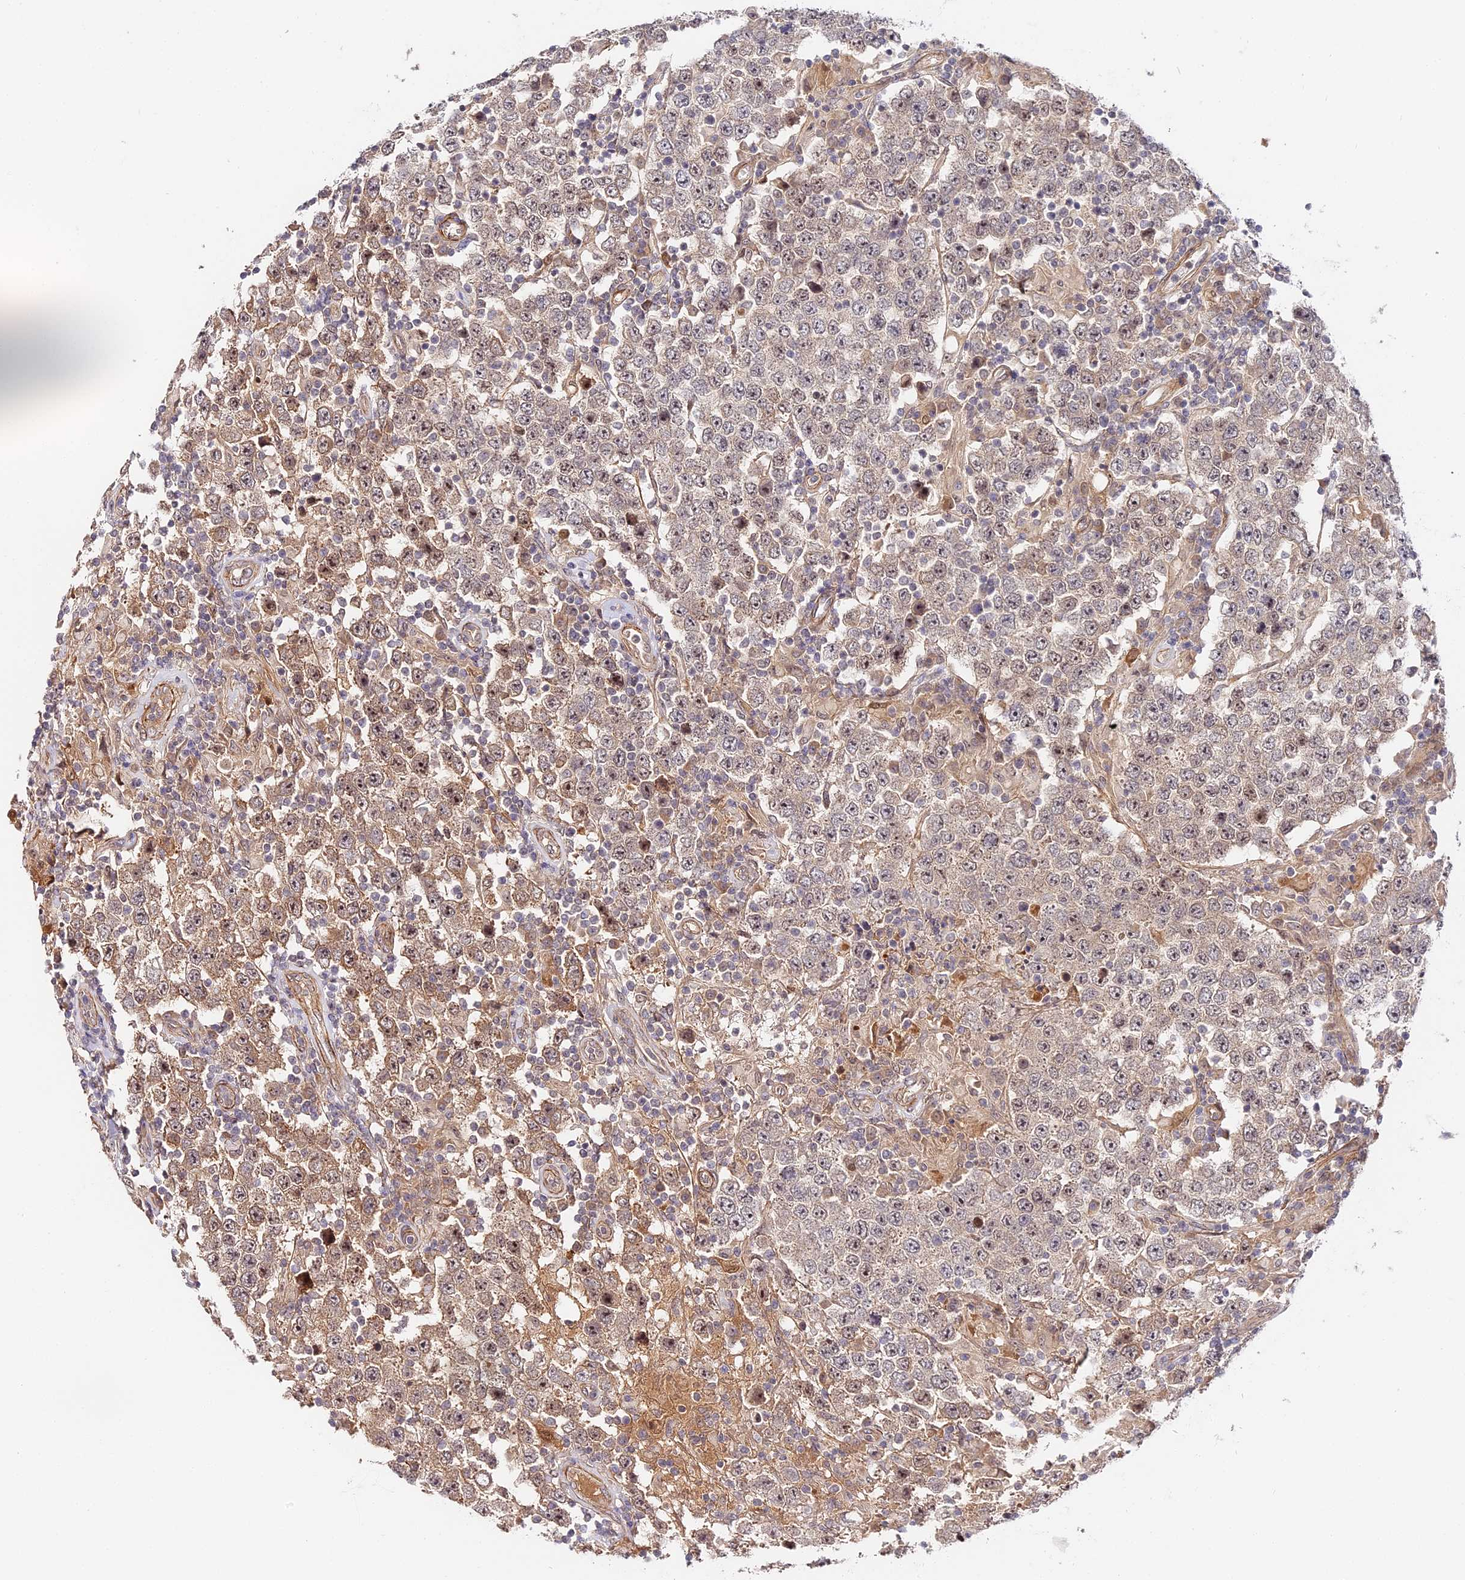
{"staining": {"intensity": "moderate", "quantity": "25%-75%", "location": "nuclear"}, "tissue": "testis cancer", "cell_type": "Tumor cells", "image_type": "cancer", "snomed": [{"axis": "morphology", "description": "Normal tissue, NOS"}, {"axis": "morphology", "description": "Urothelial carcinoma, High grade"}, {"axis": "morphology", "description": "Seminoma, NOS"}, {"axis": "morphology", "description": "Carcinoma, Embryonal, NOS"}, {"axis": "topography", "description": "Urinary bladder"}, {"axis": "topography", "description": "Testis"}], "caption": "A high-resolution image shows immunohistochemistry (IHC) staining of testis cancer, which shows moderate nuclear positivity in about 25%-75% of tumor cells. The staining is performed using DAB brown chromogen to label protein expression. The nuclei are counter-stained blue using hematoxylin.", "gene": "IMPACT", "patient": {"sex": "male", "age": 41}}